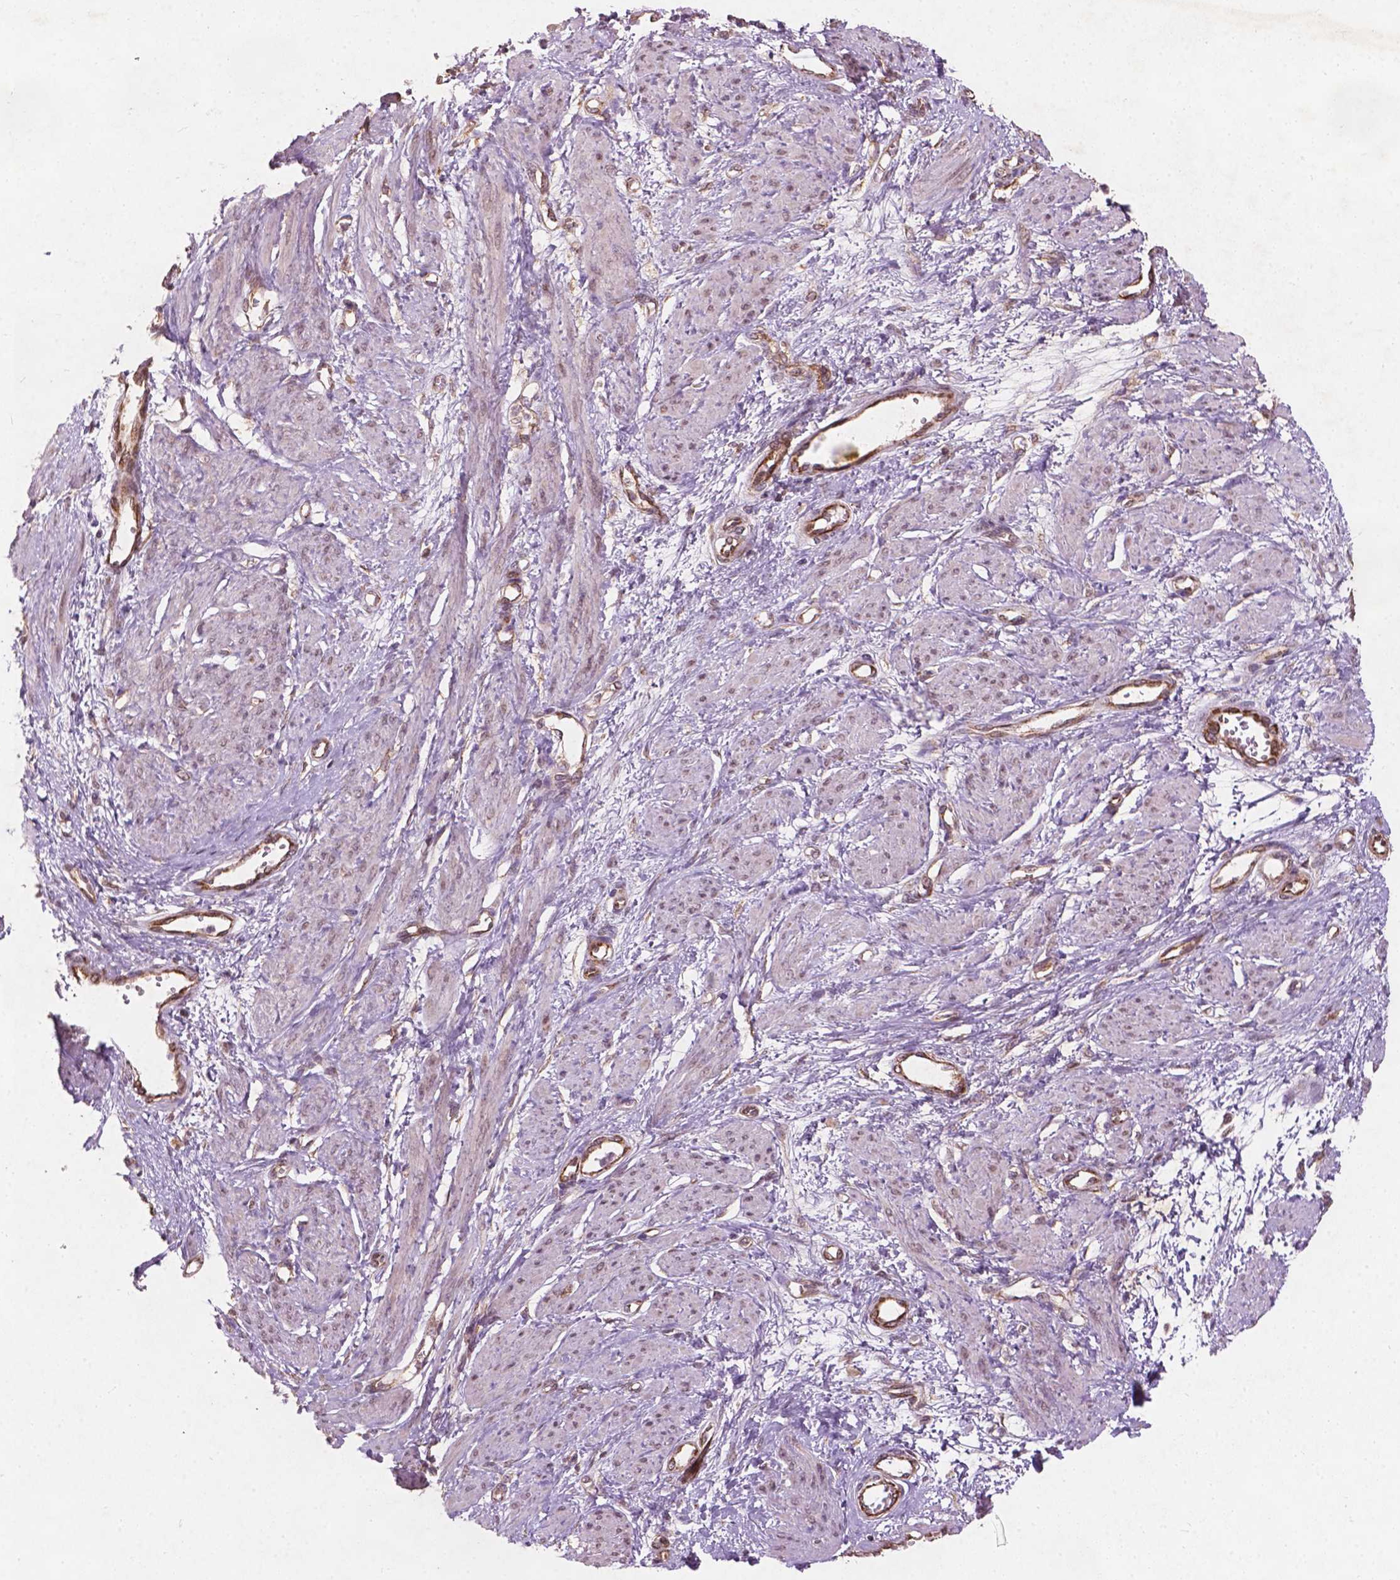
{"staining": {"intensity": "negative", "quantity": "none", "location": "none"}, "tissue": "smooth muscle", "cell_type": "Smooth muscle cells", "image_type": "normal", "snomed": [{"axis": "morphology", "description": "Normal tissue, NOS"}, {"axis": "topography", "description": "Smooth muscle"}, {"axis": "topography", "description": "Uterus"}], "caption": "A photomicrograph of smooth muscle stained for a protein demonstrates no brown staining in smooth muscle cells.", "gene": "SMAD2", "patient": {"sex": "female", "age": 39}}